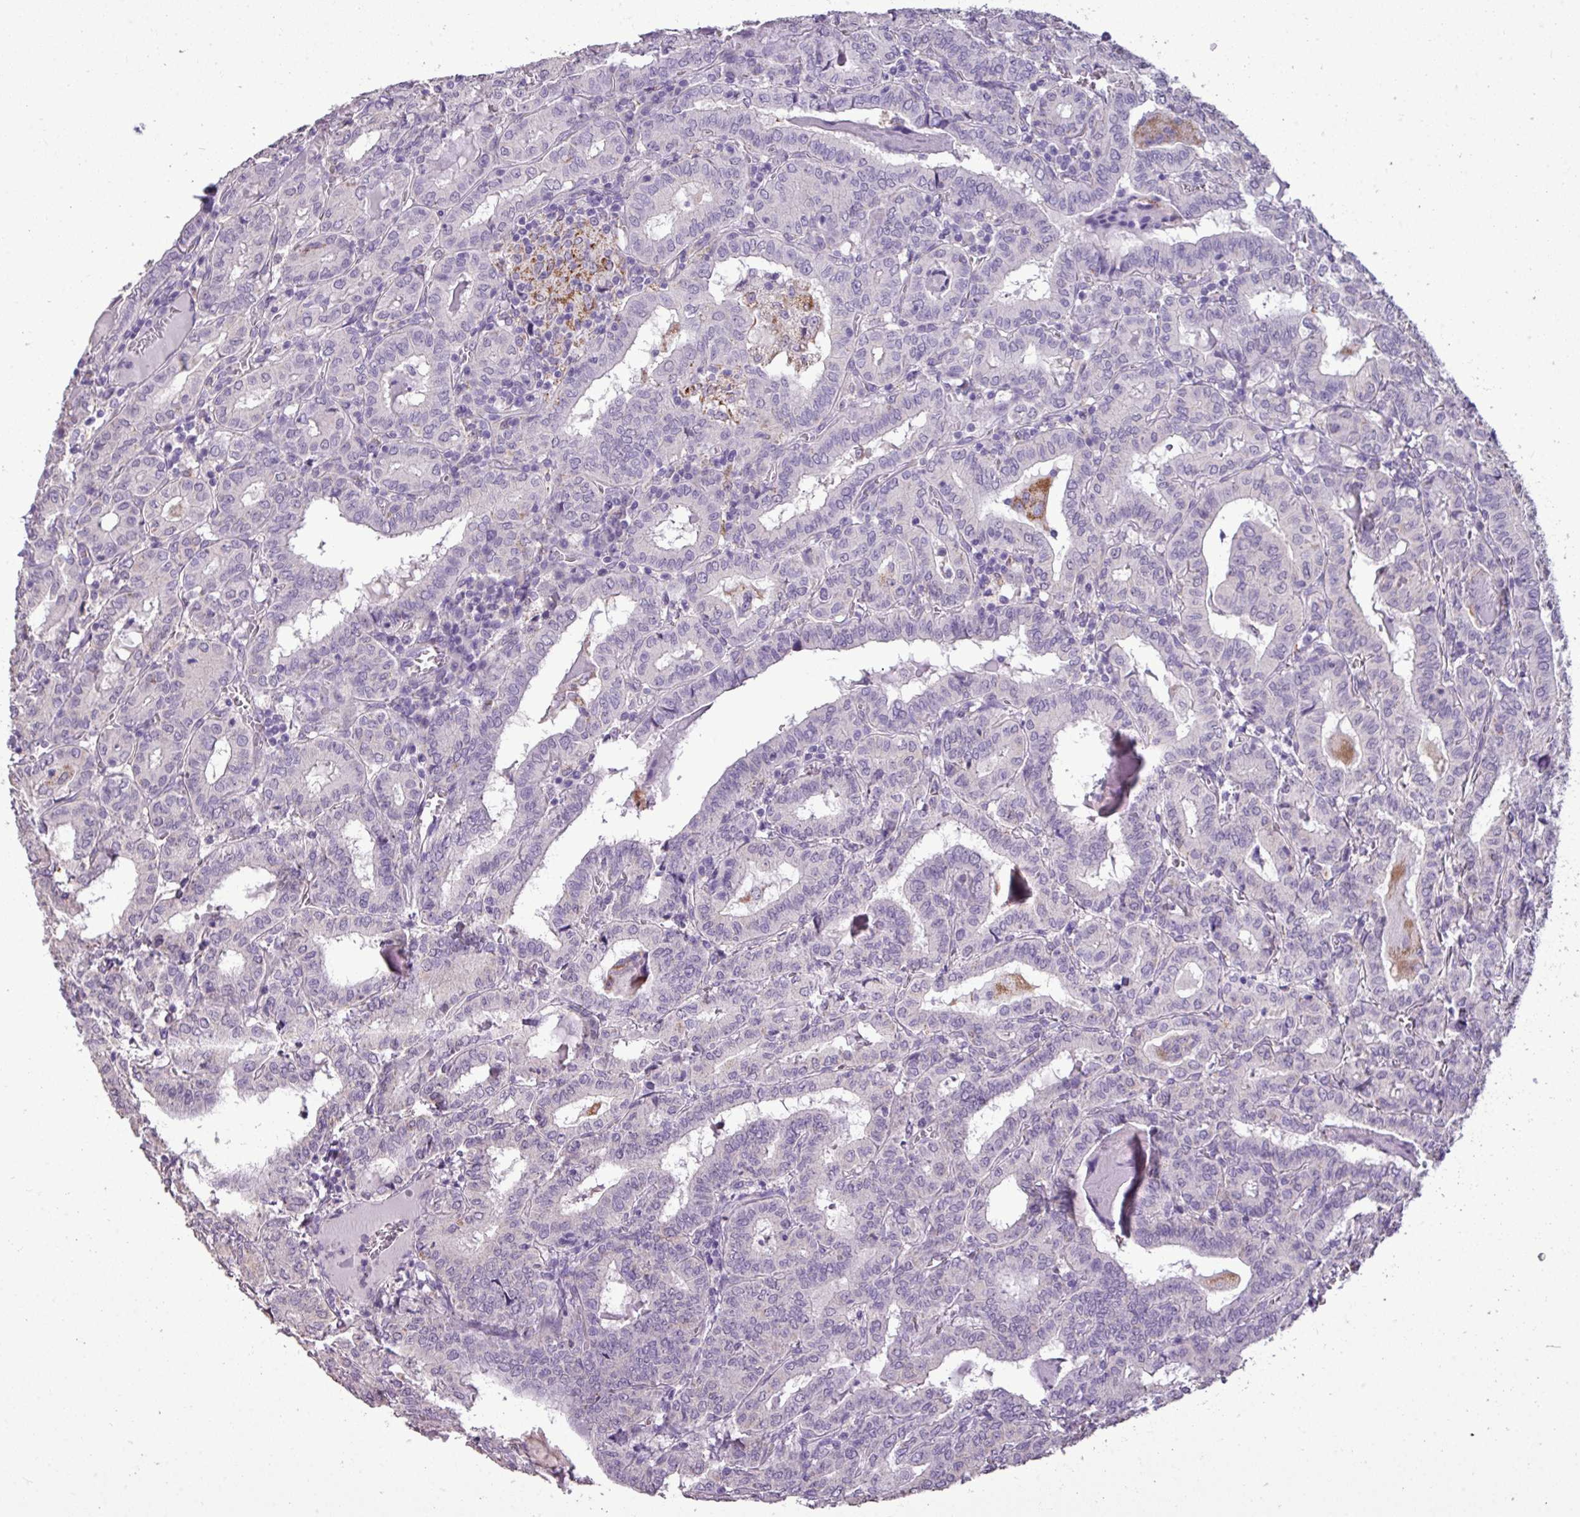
{"staining": {"intensity": "negative", "quantity": "none", "location": "none"}, "tissue": "thyroid cancer", "cell_type": "Tumor cells", "image_type": "cancer", "snomed": [{"axis": "morphology", "description": "Papillary adenocarcinoma, NOS"}, {"axis": "topography", "description": "Thyroid gland"}], "caption": "Tumor cells show no significant positivity in papillary adenocarcinoma (thyroid).", "gene": "ALDH2", "patient": {"sex": "female", "age": 72}}